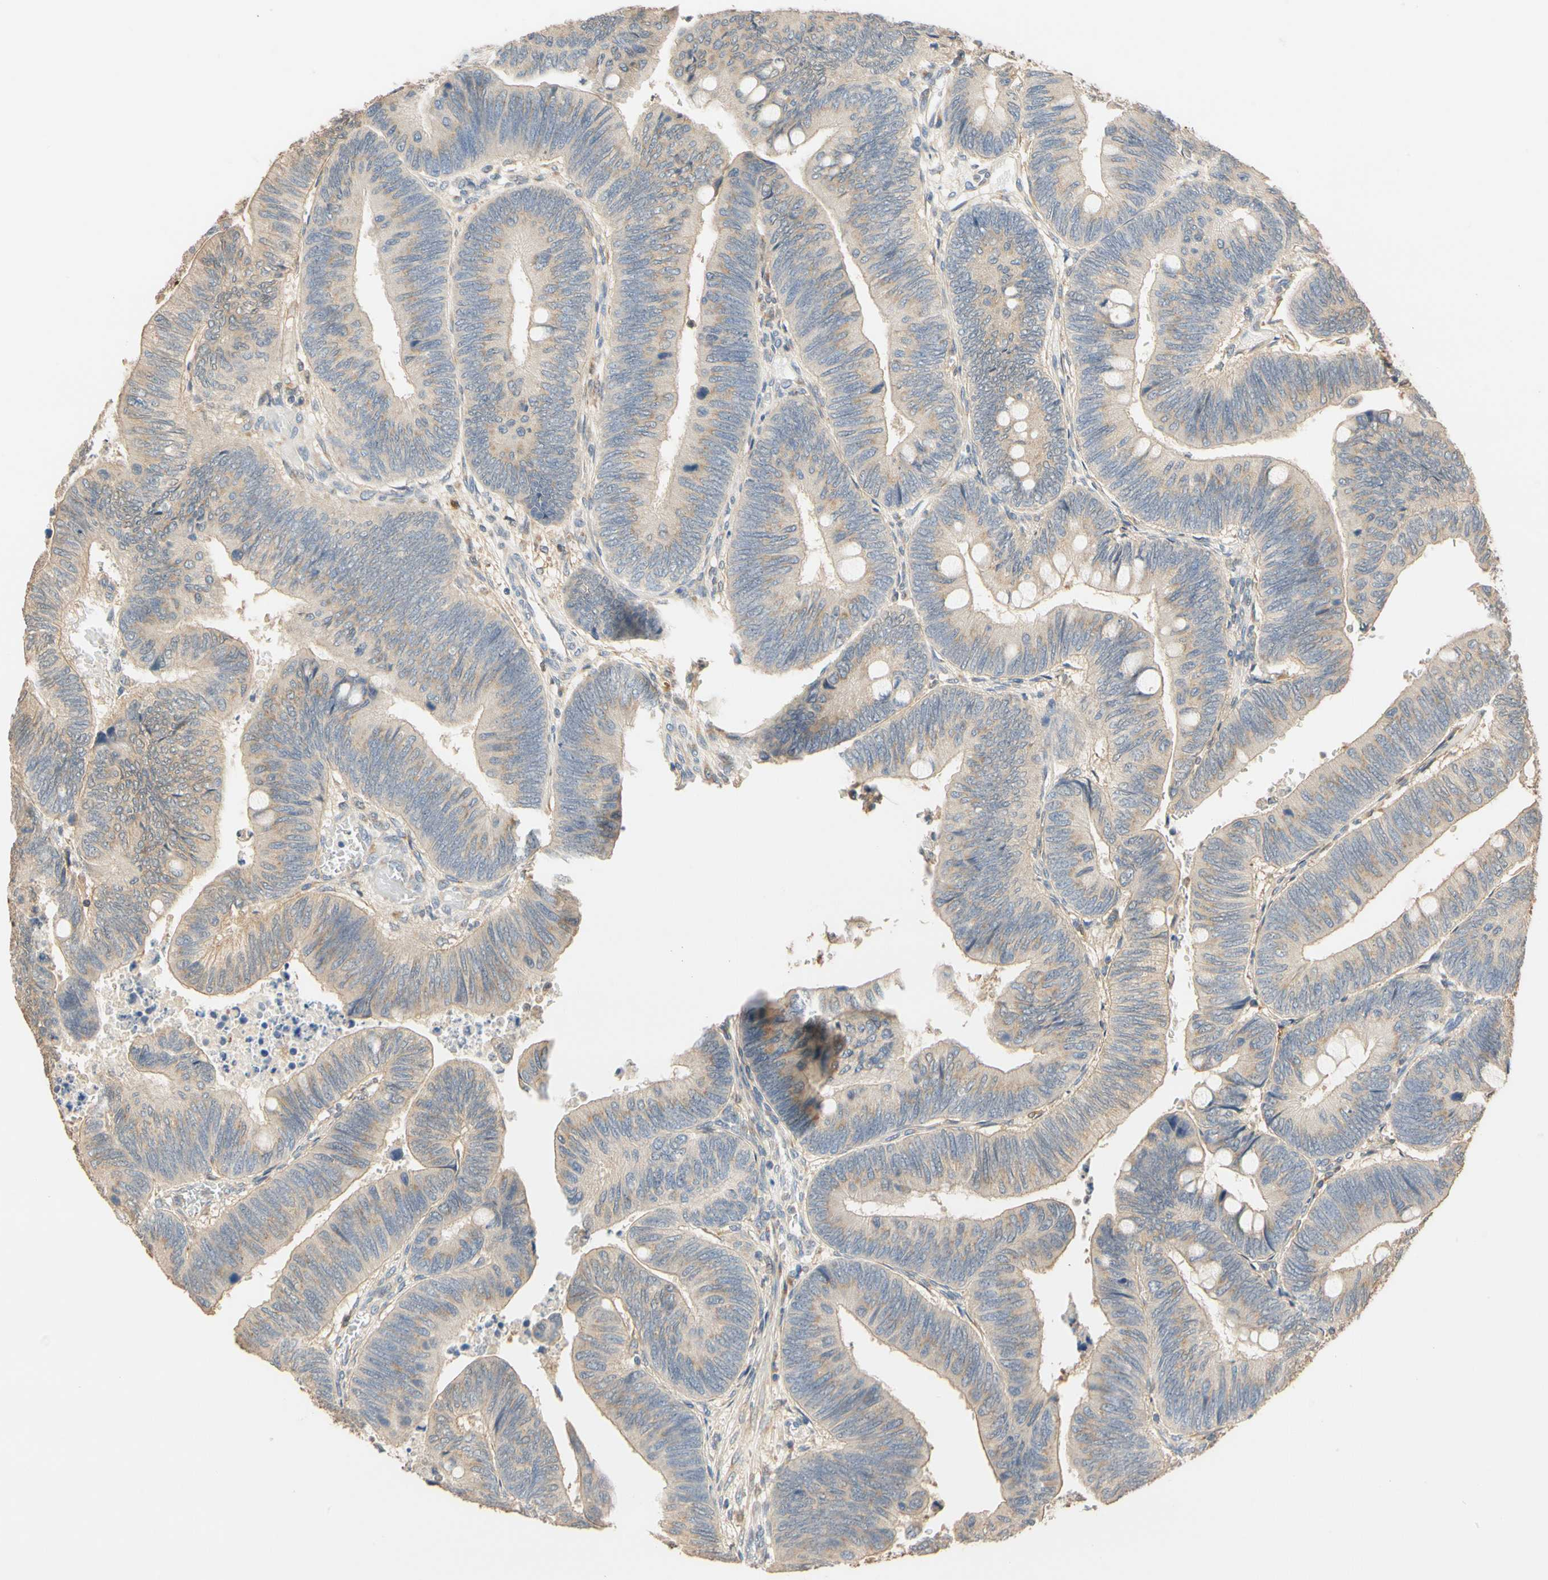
{"staining": {"intensity": "weak", "quantity": ">75%", "location": "cytoplasmic/membranous"}, "tissue": "colorectal cancer", "cell_type": "Tumor cells", "image_type": "cancer", "snomed": [{"axis": "morphology", "description": "Normal tissue, NOS"}, {"axis": "morphology", "description": "Adenocarcinoma, NOS"}, {"axis": "topography", "description": "Rectum"}, {"axis": "topography", "description": "Peripheral nerve tissue"}], "caption": "Tumor cells reveal weak cytoplasmic/membranous expression in approximately >75% of cells in colorectal cancer. The protein of interest is shown in brown color, while the nuclei are stained blue.", "gene": "GPSM2", "patient": {"sex": "male", "age": 92}}